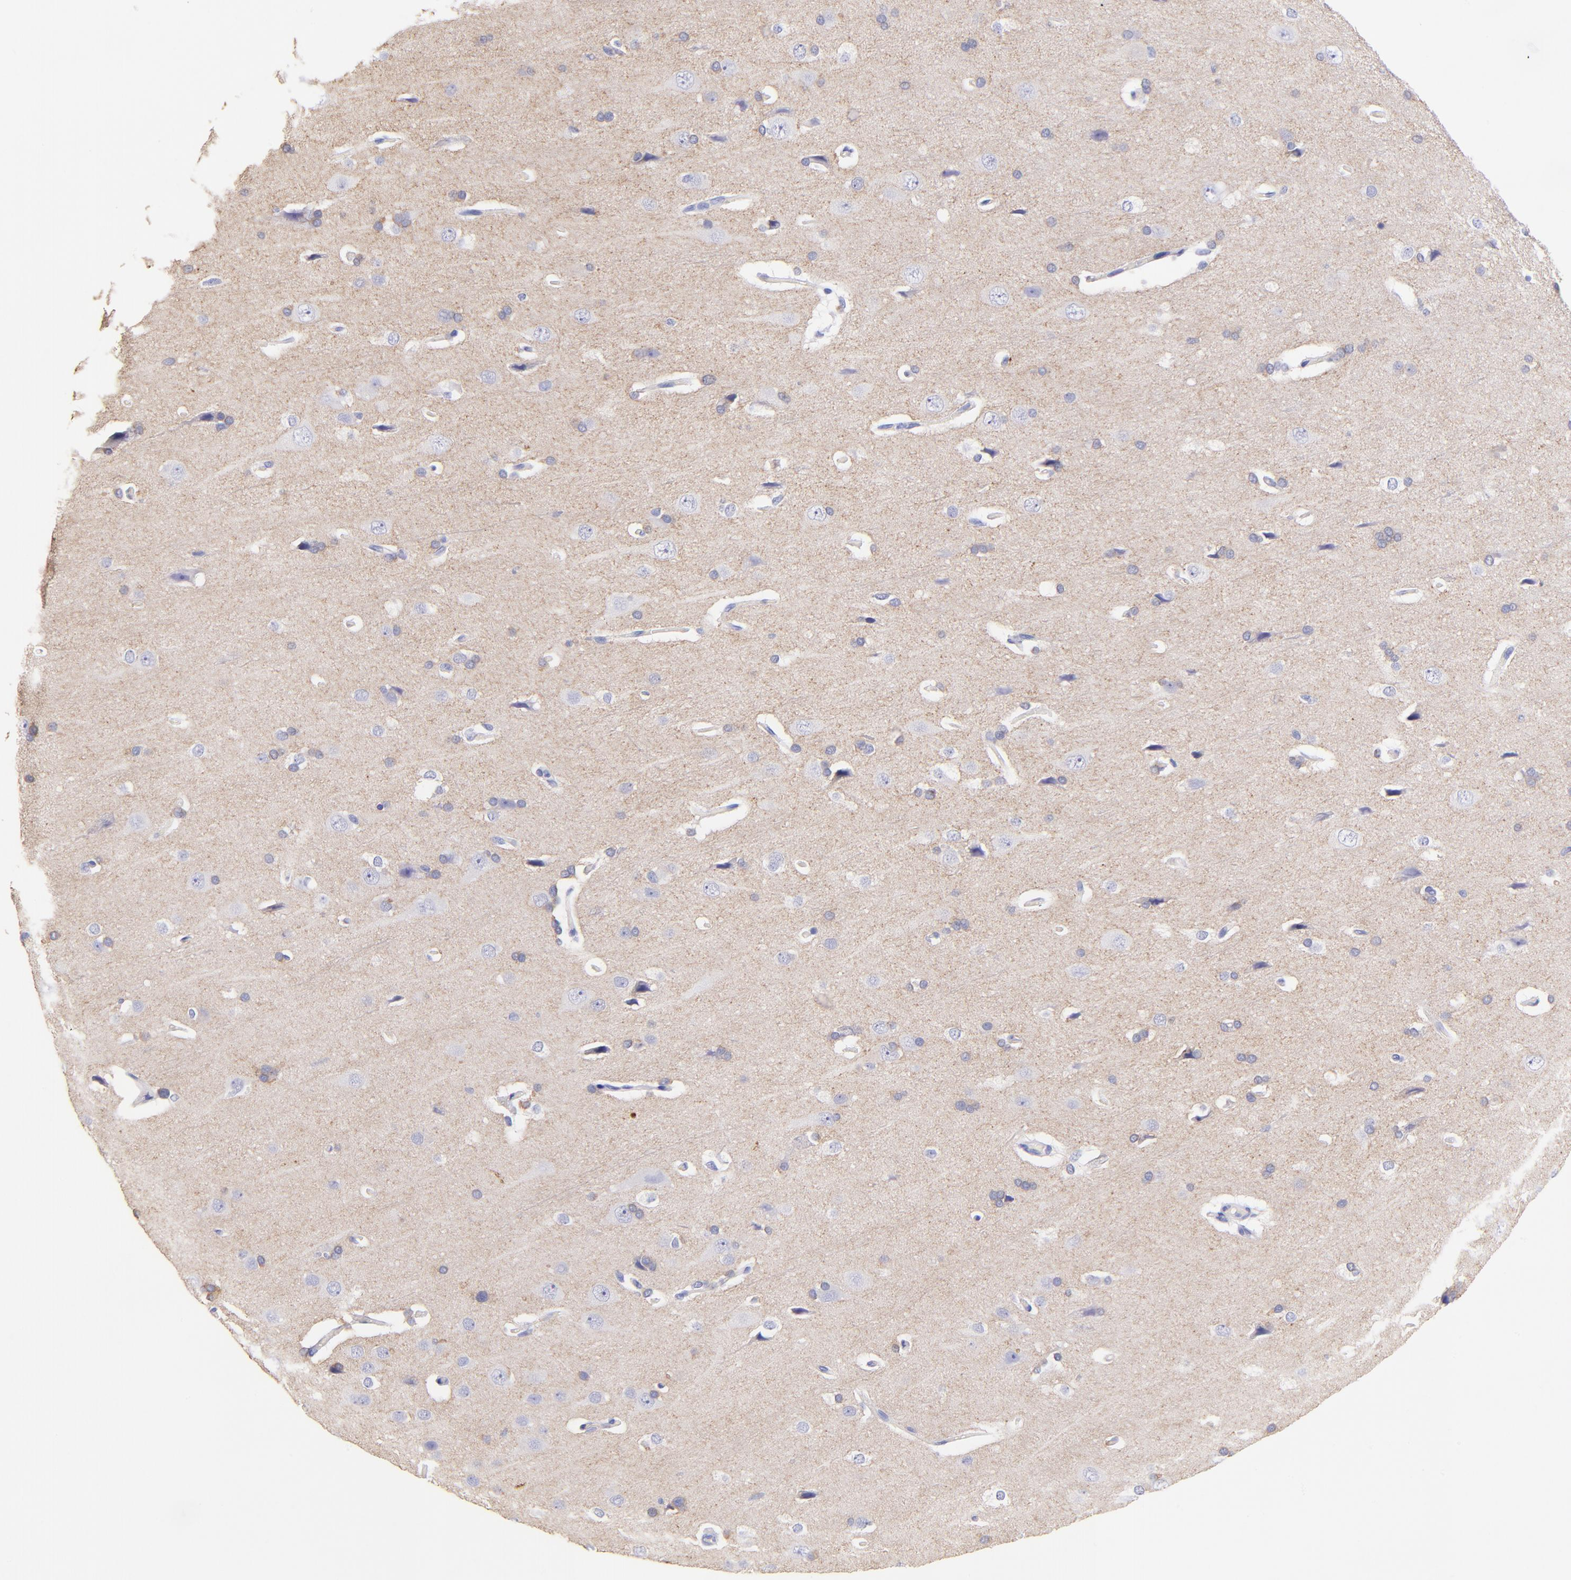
{"staining": {"intensity": "negative", "quantity": "none", "location": "none"}, "tissue": "cerebral cortex", "cell_type": "Endothelial cells", "image_type": "normal", "snomed": [{"axis": "morphology", "description": "Normal tissue, NOS"}, {"axis": "topography", "description": "Cerebral cortex"}], "caption": "This is an IHC micrograph of benign cerebral cortex. There is no positivity in endothelial cells.", "gene": "RAB3B", "patient": {"sex": "male", "age": 62}}